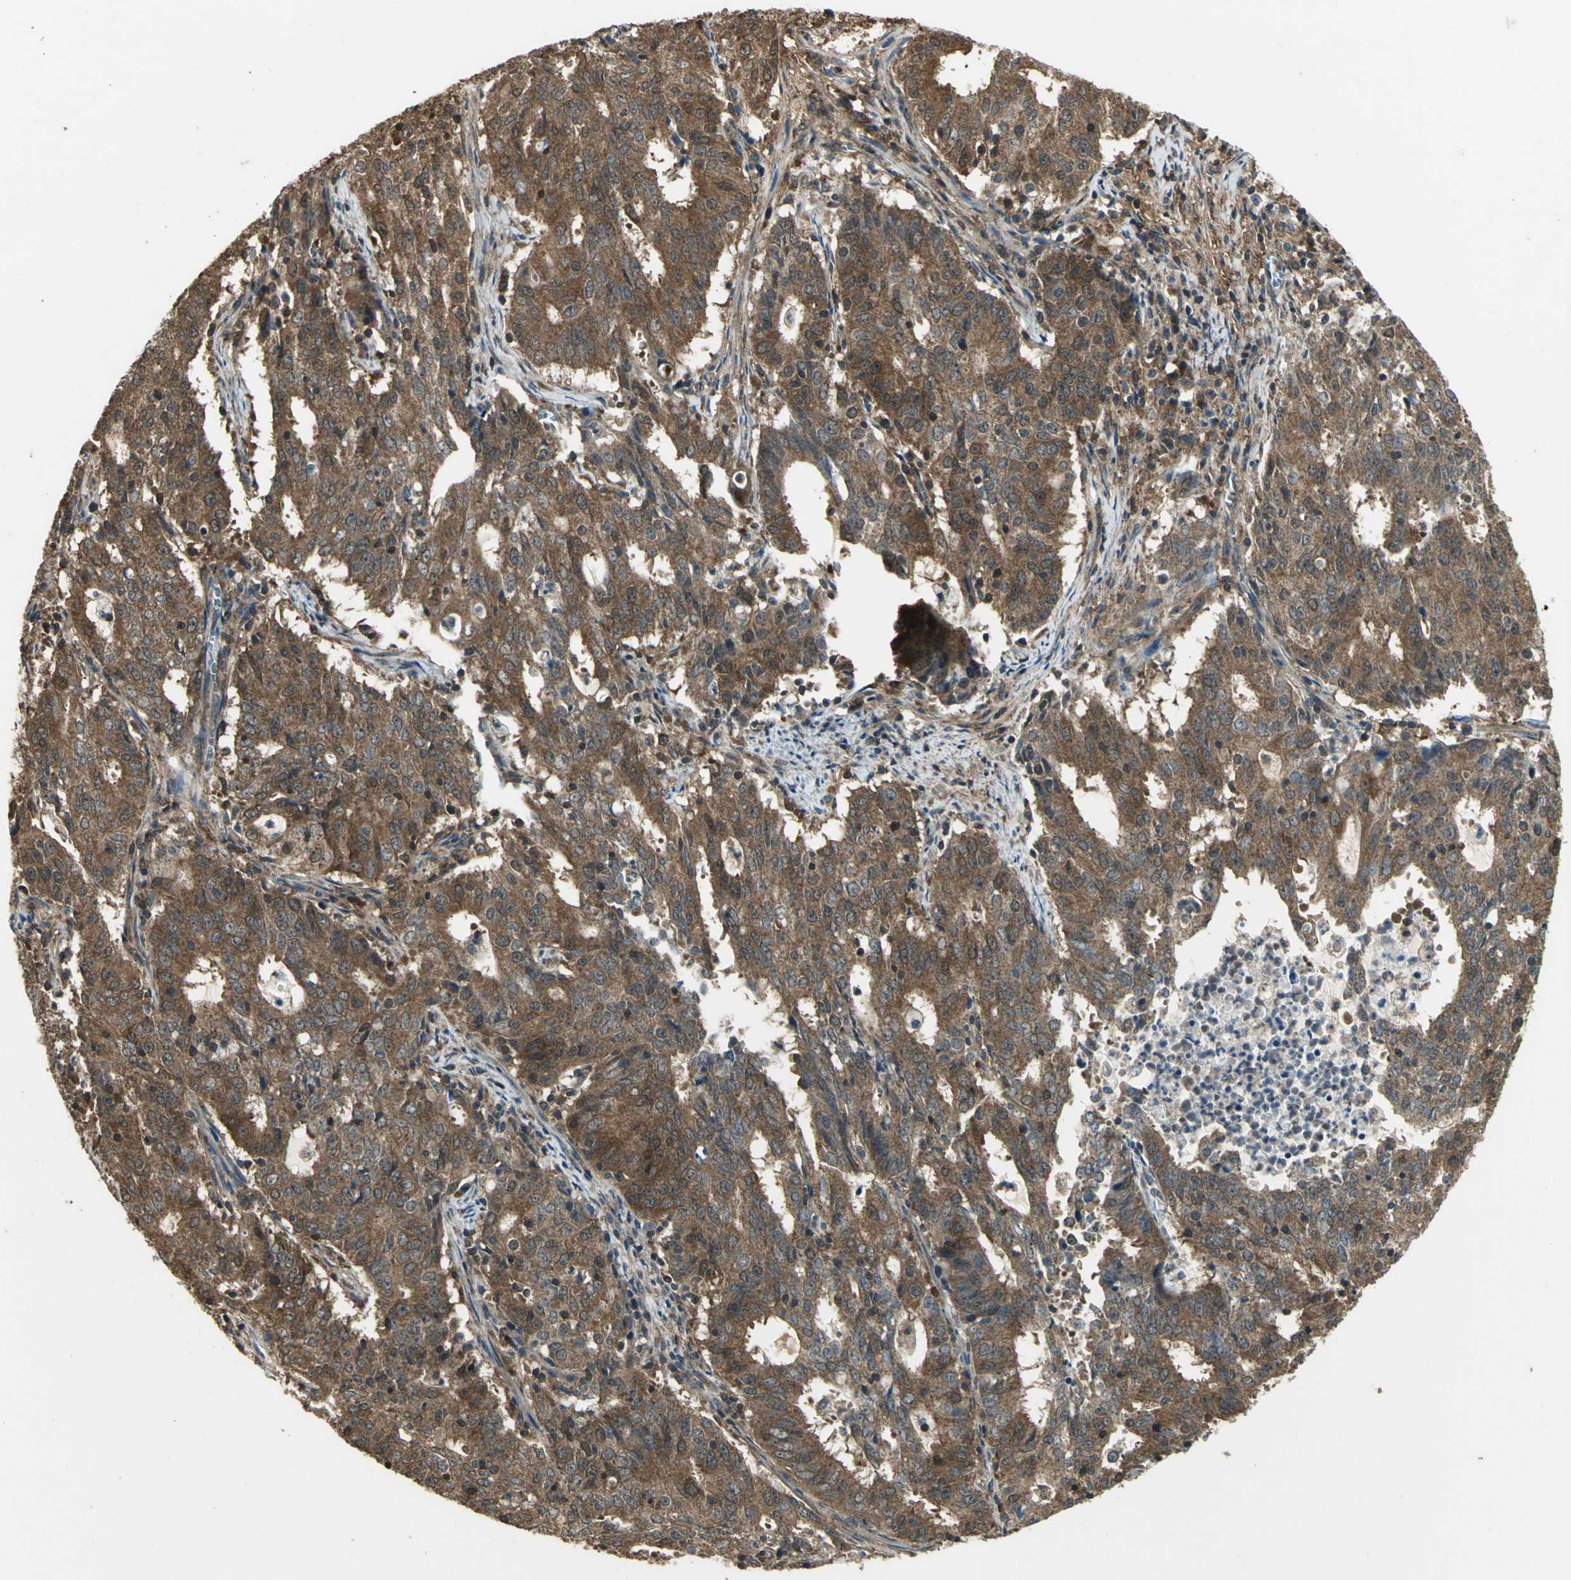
{"staining": {"intensity": "moderate", "quantity": ">75%", "location": "cytoplasmic/membranous"}, "tissue": "cervical cancer", "cell_type": "Tumor cells", "image_type": "cancer", "snomed": [{"axis": "morphology", "description": "Adenocarcinoma, NOS"}, {"axis": "topography", "description": "Cervix"}], "caption": "Cervical cancer was stained to show a protein in brown. There is medium levels of moderate cytoplasmic/membranous expression in about >75% of tumor cells.", "gene": "IRF3", "patient": {"sex": "female", "age": 44}}